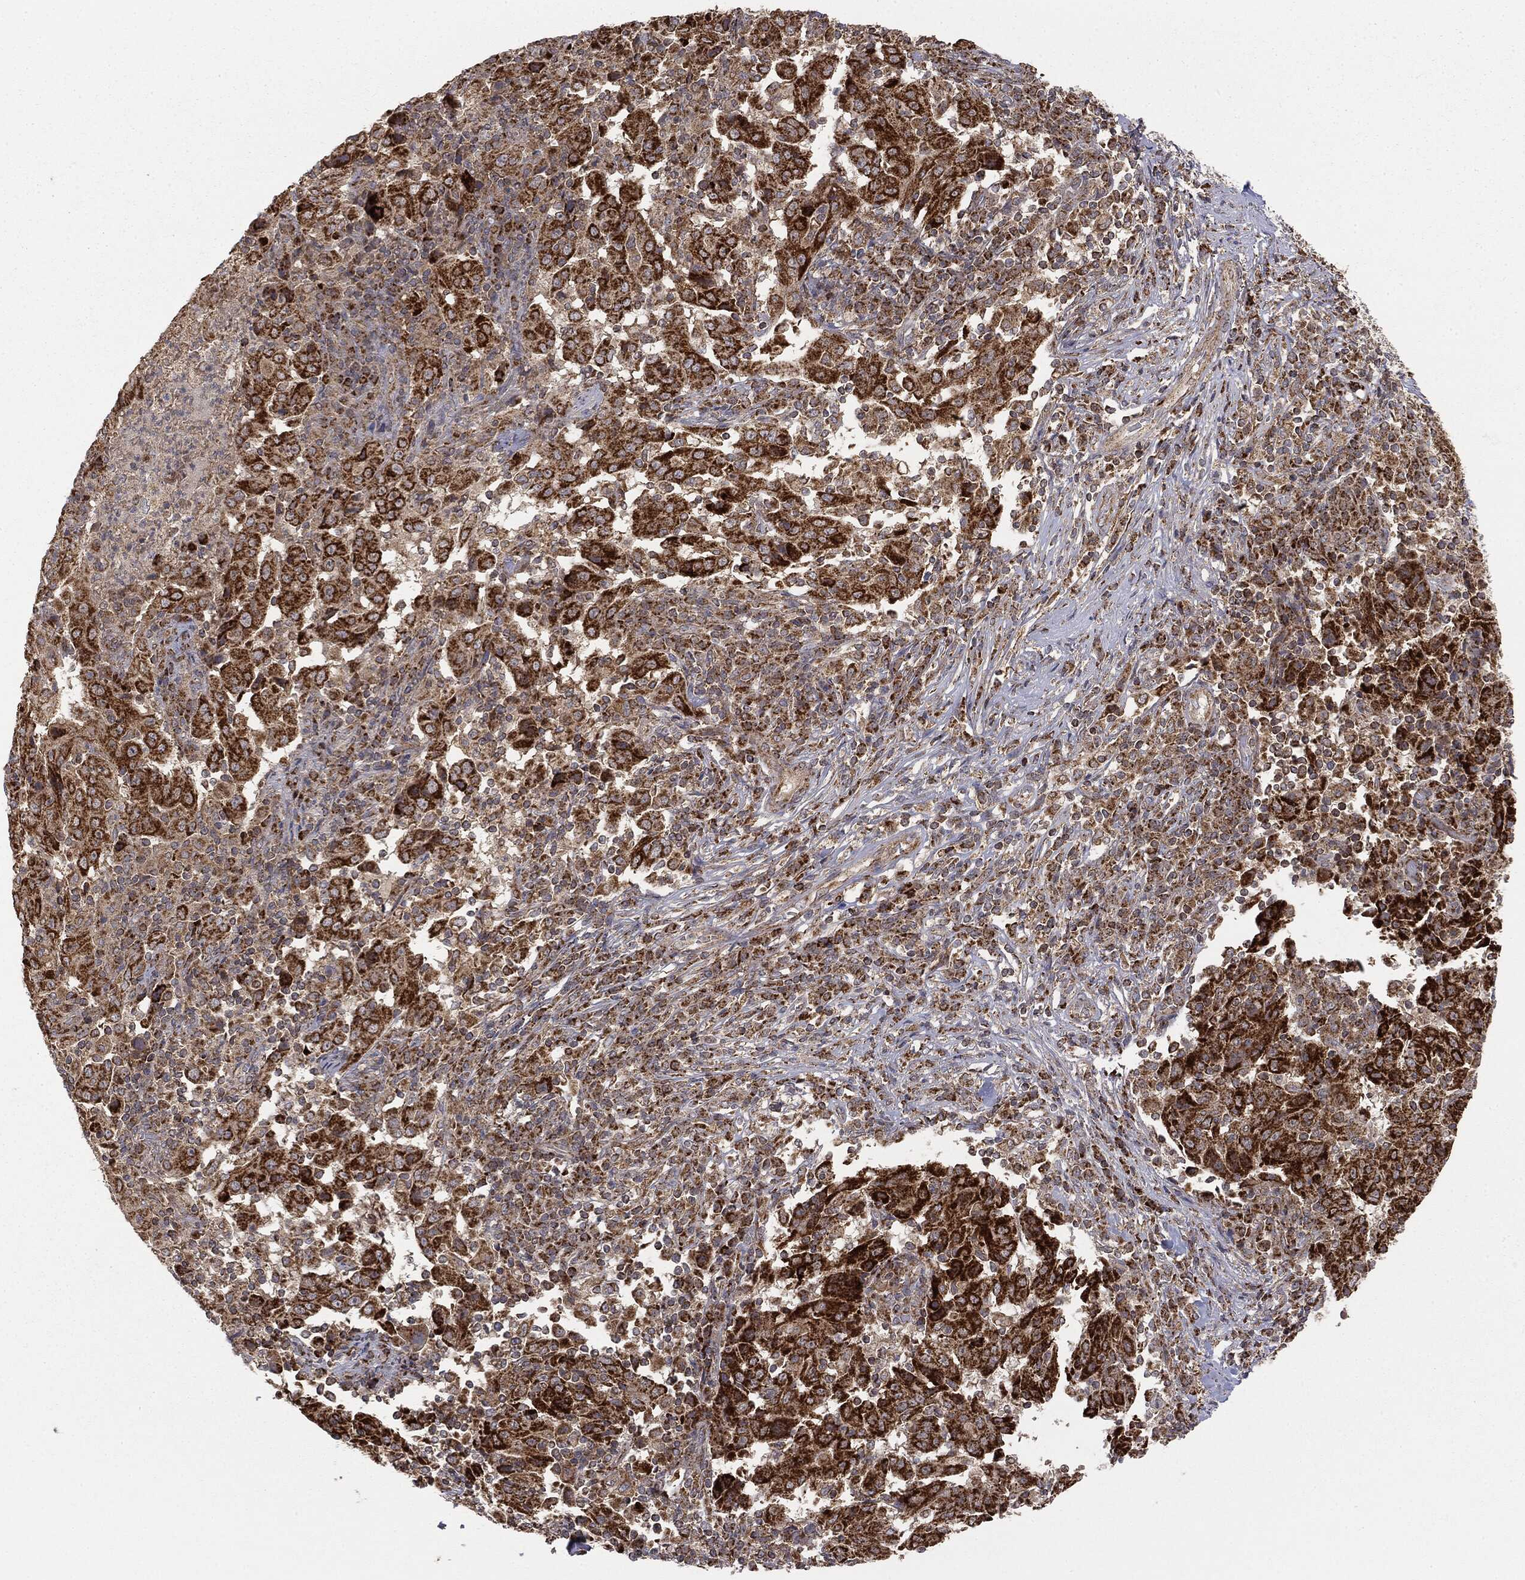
{"staining": {"intensity": "strong", "quantity": ">75%", "location": "cytoplasmic/membranous"}, "tissue": "pancreatic cancer", "cell_type": "Tumor cells", "image_type": "cancer", "snomed": [{"axis": "morphology", "description": "Adenocarcinoma, NOS"}, {"axis": "topography", "description": "Pancreas"}], "caption": "Adenocarcinoma (pancreatic) stained with DAB (3,3'-diaminobenzidine) immunohistochemistry (IHC) shows high levels of strong cytoplasmic/membranous positivity in approximately >75% of tumor cells.", "gene": "MTOR", "patient": {"sex": "male", "age": 63}}